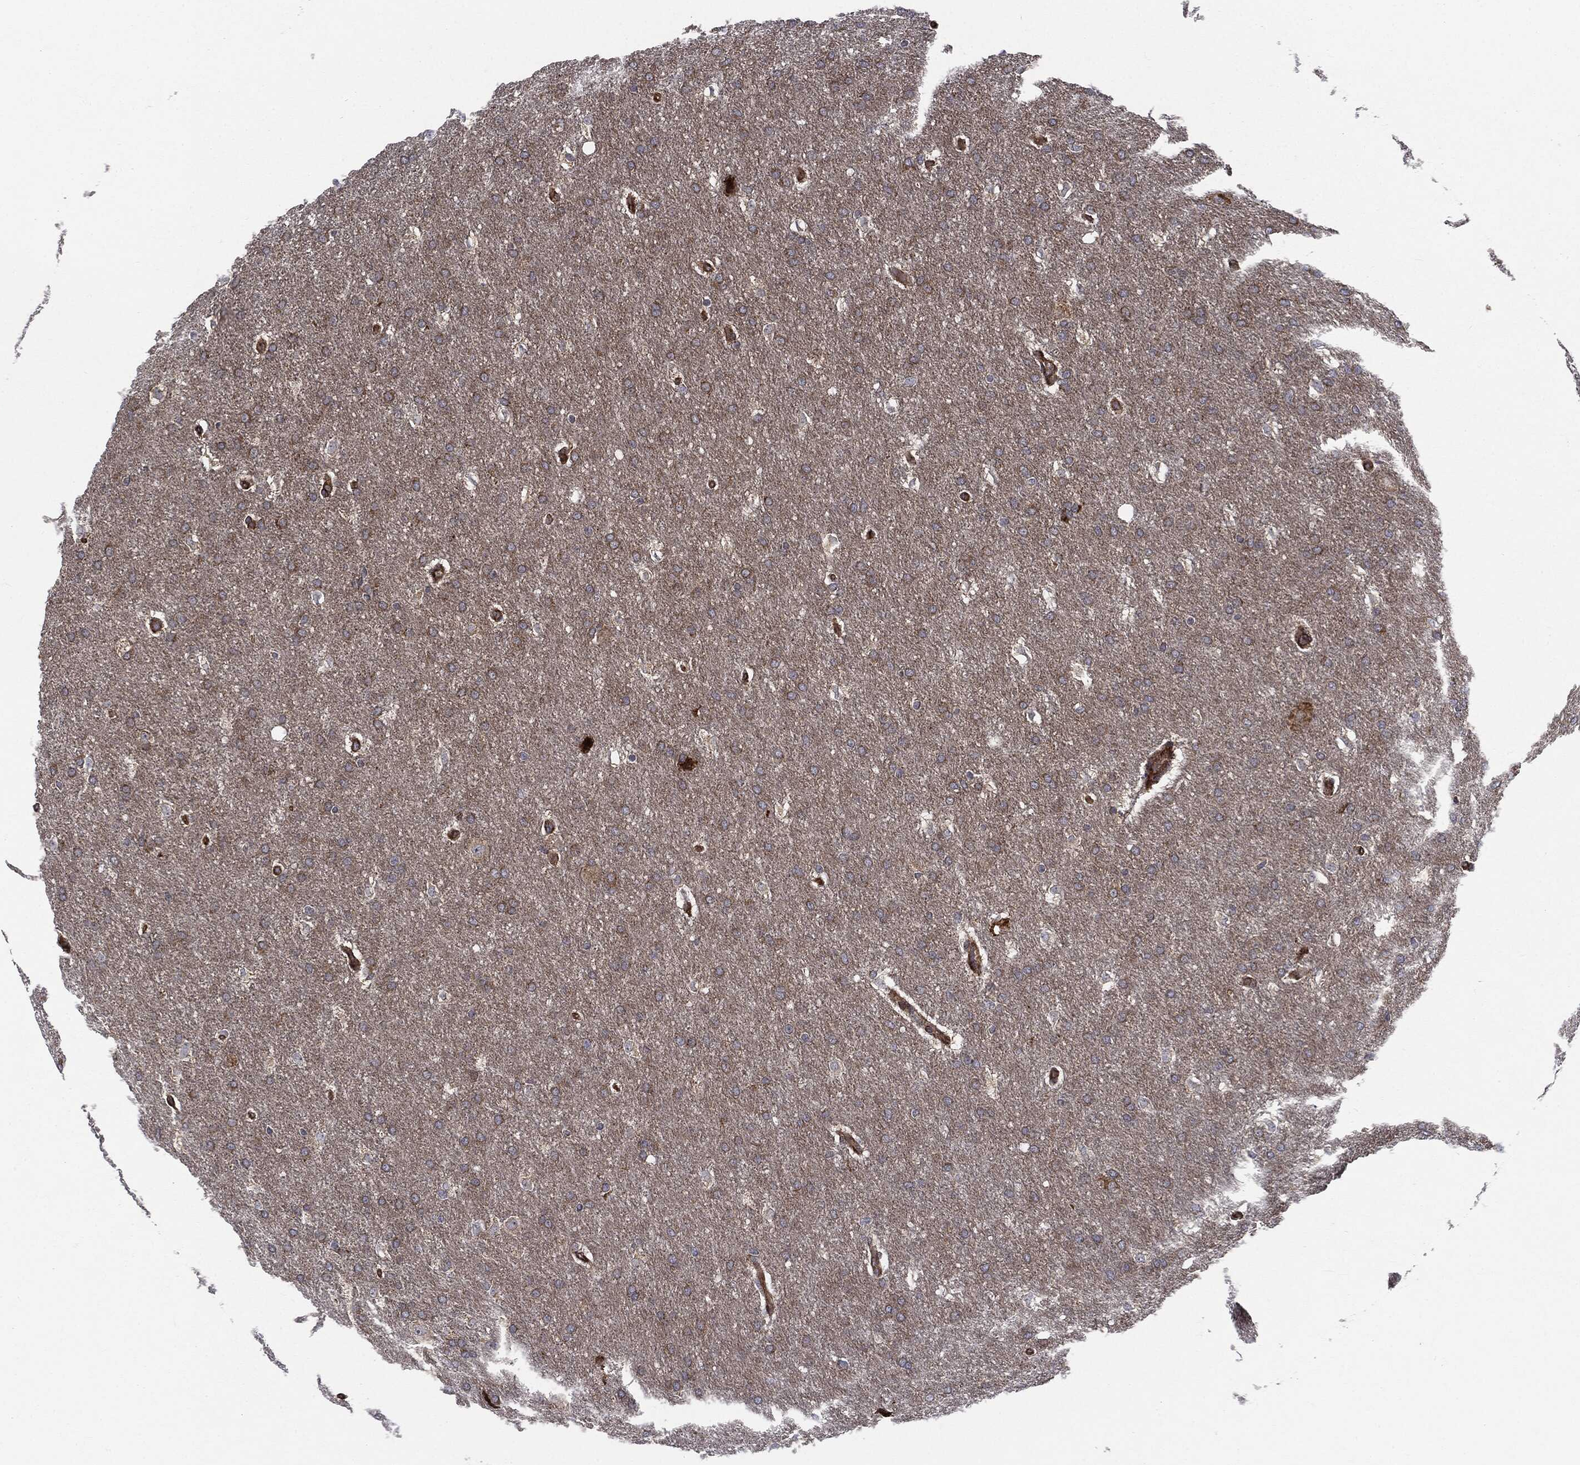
{"staining": {"intensity": "moderate", "quantity": "<25%", "location": "cytoplasmic/membranous"}, "tissue": "glioma", "cell_type": "Tumor cells", "image_type": "cancer", "snomed": [{"axis": "morphology", "description": "Glioma, malignant, Low grade"}, {"axis": "topography", "description": "Brain"}], "caption": "Immunohistochemistry image of neoplastic tissue: malignant low-grade glioma stained using immunohistochemistry demonstrates low levels of moderate protein expression localized specifically in the cytoplasmic/membranous of tumor cells, appearing as a cytoplasmic/membranous brown color.", "gene": "CYLD", "patient": {"sex": "female", "age": 37}}